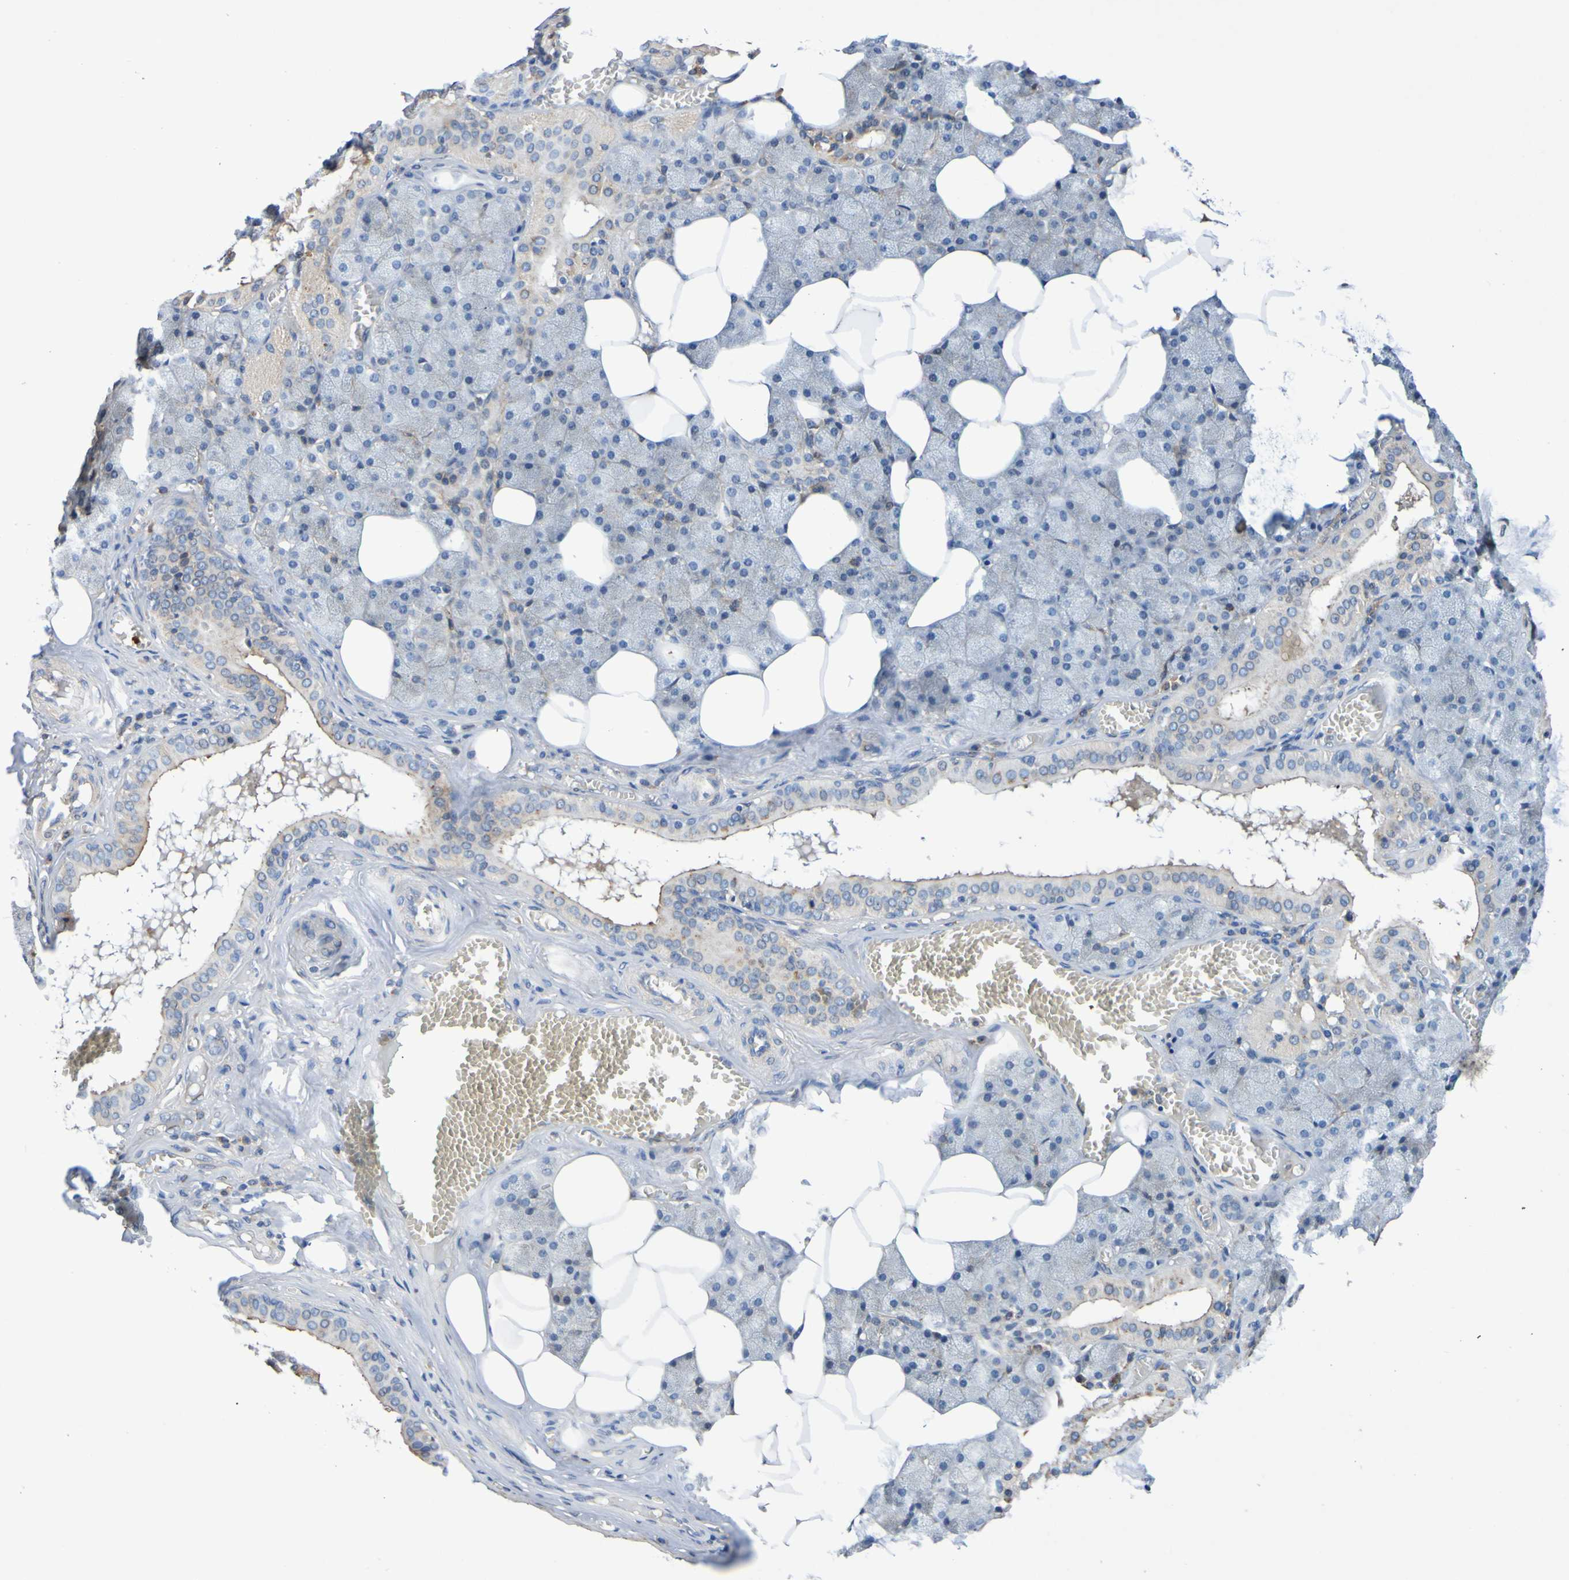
{"staining": {"intensity": "weak", "quantity": "25%-75%", "location": "cytoplasmic/membranous"}, "tissue": "salivary gland", "cell_type": "Glandular cells", "image_type": "normal", "snomed": [{"axis": "morphology", "description": "Normal tissue, NOS"}, {"axis": "topography", "description": "Salivary gland"}], "caption": "This photomicrograph exhibits benign salivary gland stained with immunohistochemistry (IHC) to label a protein in brown. The cytoplasmic/membranous of glandular cells show weak positivity for the protein. Nuclei are counter-stained blue.", "gene": "METAP2", "patient": {"sex": "male", "age": 62}}